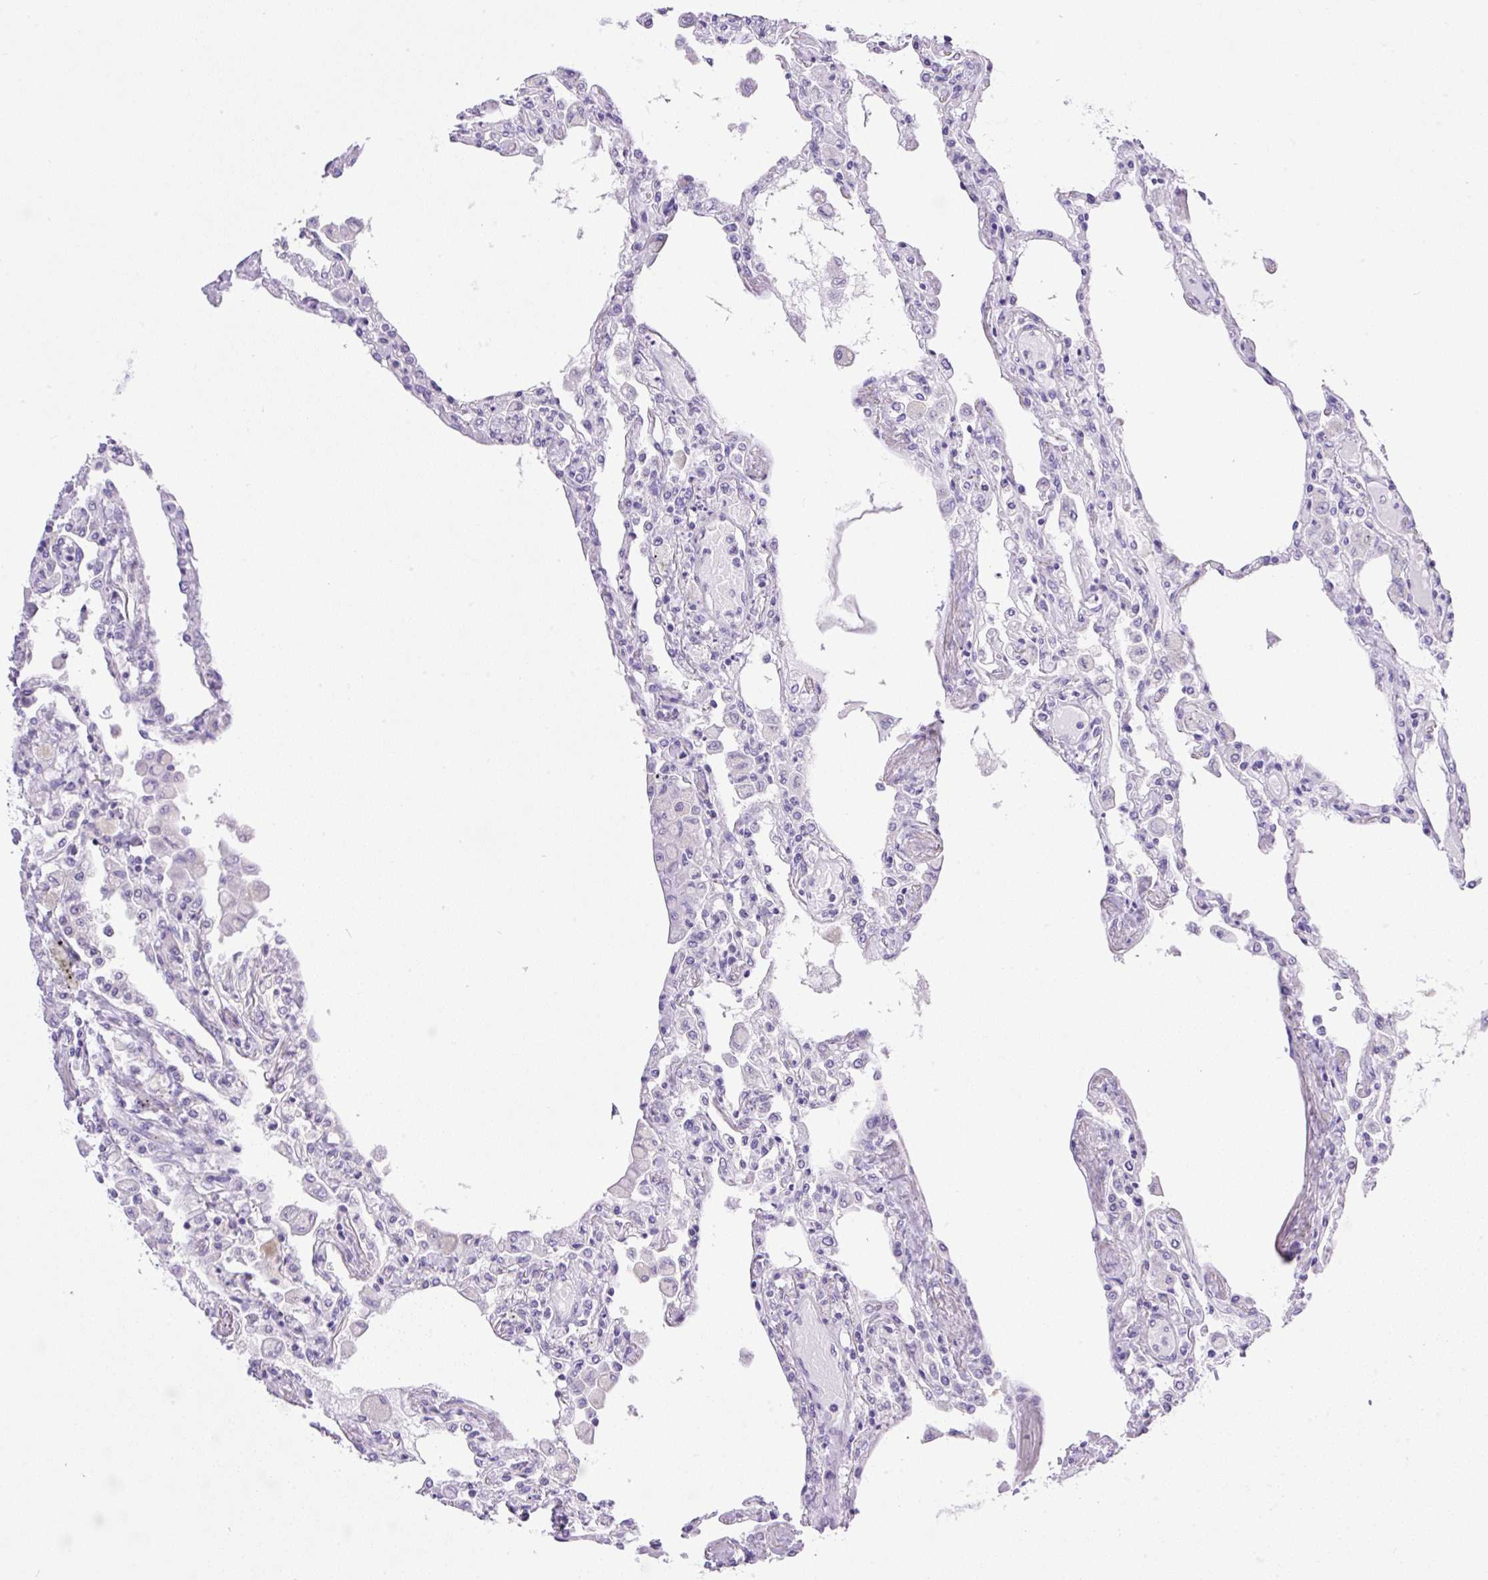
{"staining": {"intensity": "negative", "quantity": "none", "location": "none"}, "tissue": "lung", "cell_type": "Alveolar cells", "image_type": "normal", "snomed": [{"axis": "morphology", "description": "Normal tissue, NOS"}, {"axis": "topography", "description": "Bronchus"}, {"axis": "topography", "description": "Lung"}], "caption": "This micrograph is of unremarkable lung stained with immunohistochemistry to label a protein in brown with the nuclei are counter-stained blue. There is no expression in alveolar cells. The staining was performed using DAB to visualize the protein expression in brown, while the nuclei were stained in blue with hematoxylin (Magnification: 20x).", "gene": "CAMK2A", "patient": {"sex": "female", "age": 49}}